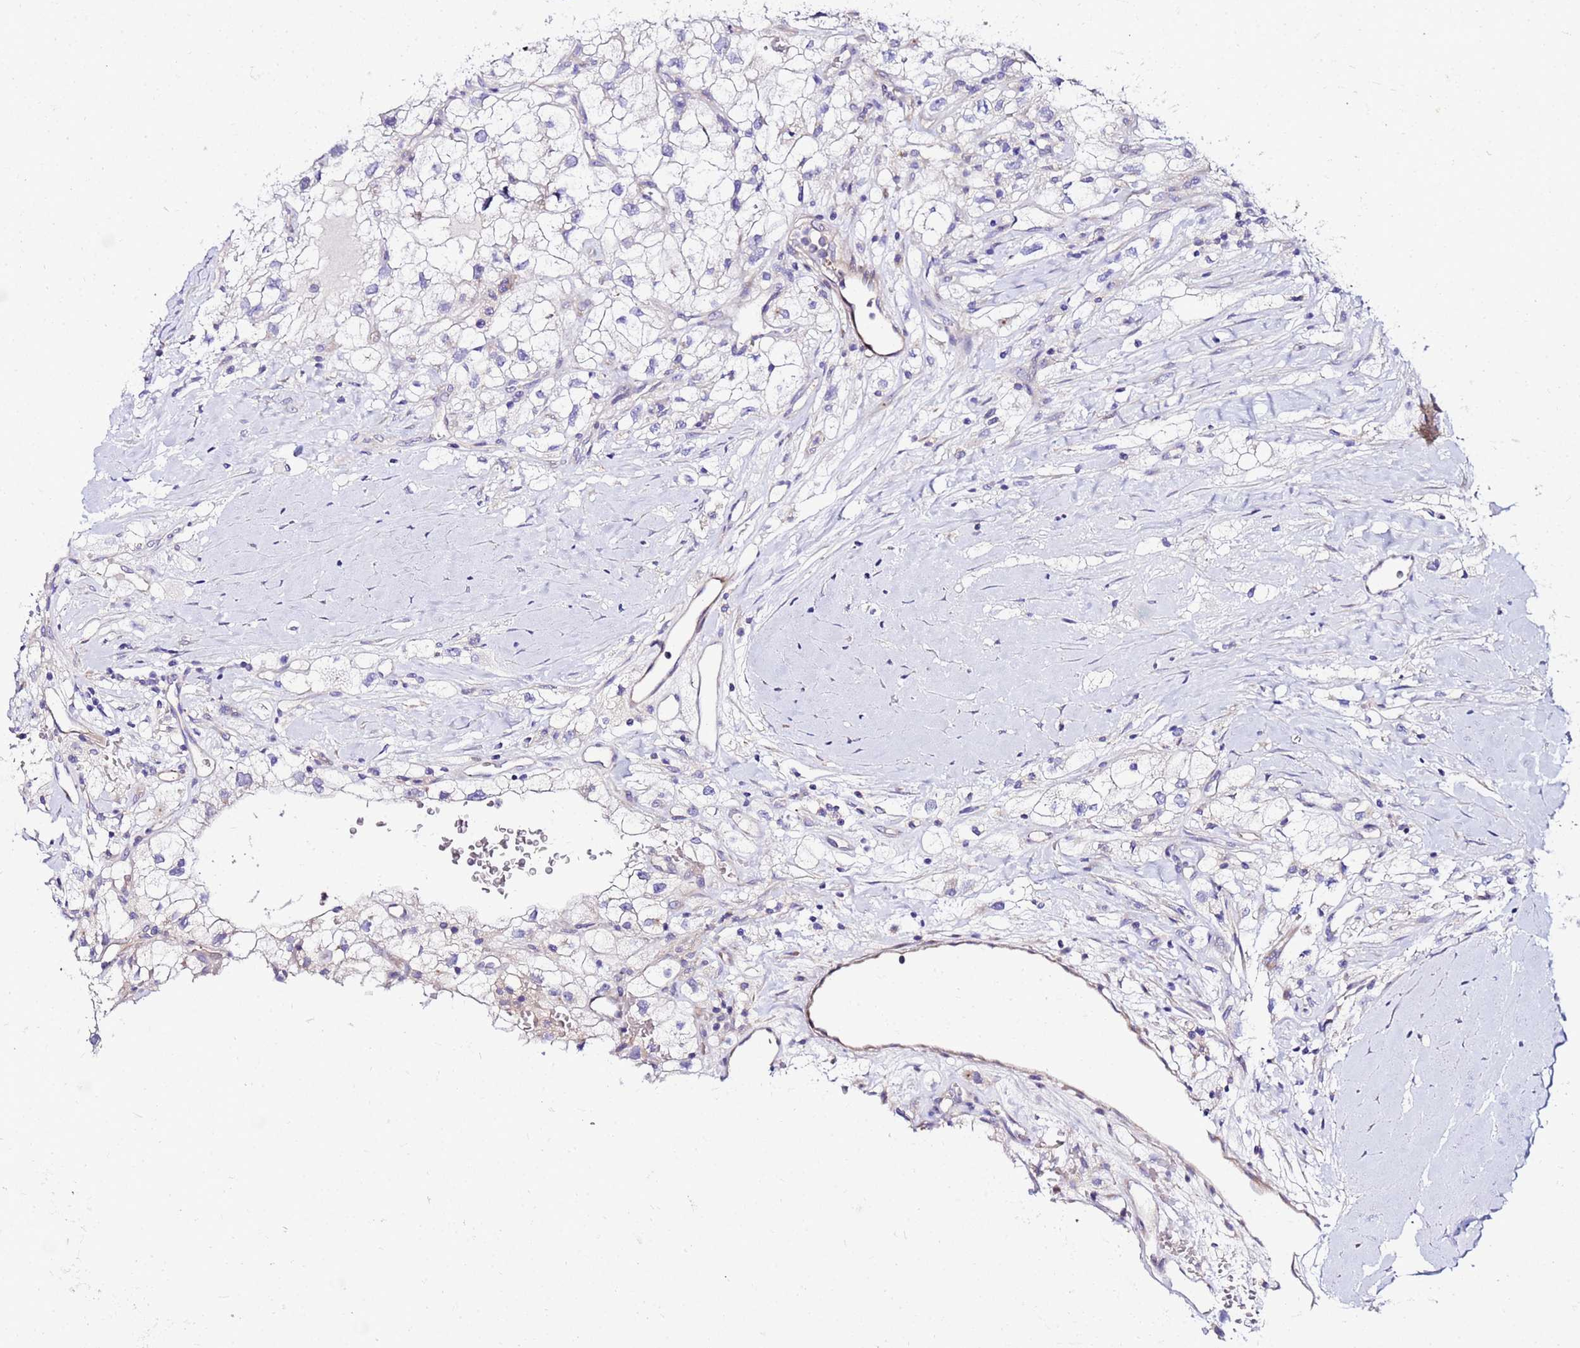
{"staining": {"intensity": "negative", "quantity": "none", "location": "none"}, "tissue": "renal cancer", "cell_type": "Tumor cells", "image_type": "cancer", "snomed": [{"axis": "morphology", "description": "Adenocarcinoma, NOS"}, {"axis": "topography", "description": "Kidney"}], "caption": "Photomicrograph shows no protein positivity in tumor cells of renal cancer (adenocarcinoma) tissue. The staining is performed using DAB (3,3'-diaminobenzidine) brown chromogen with nuclei counter-stained in using hematoxylin.", "gene": "HERC5", "patient": {"sex": "male", "age": 59}}